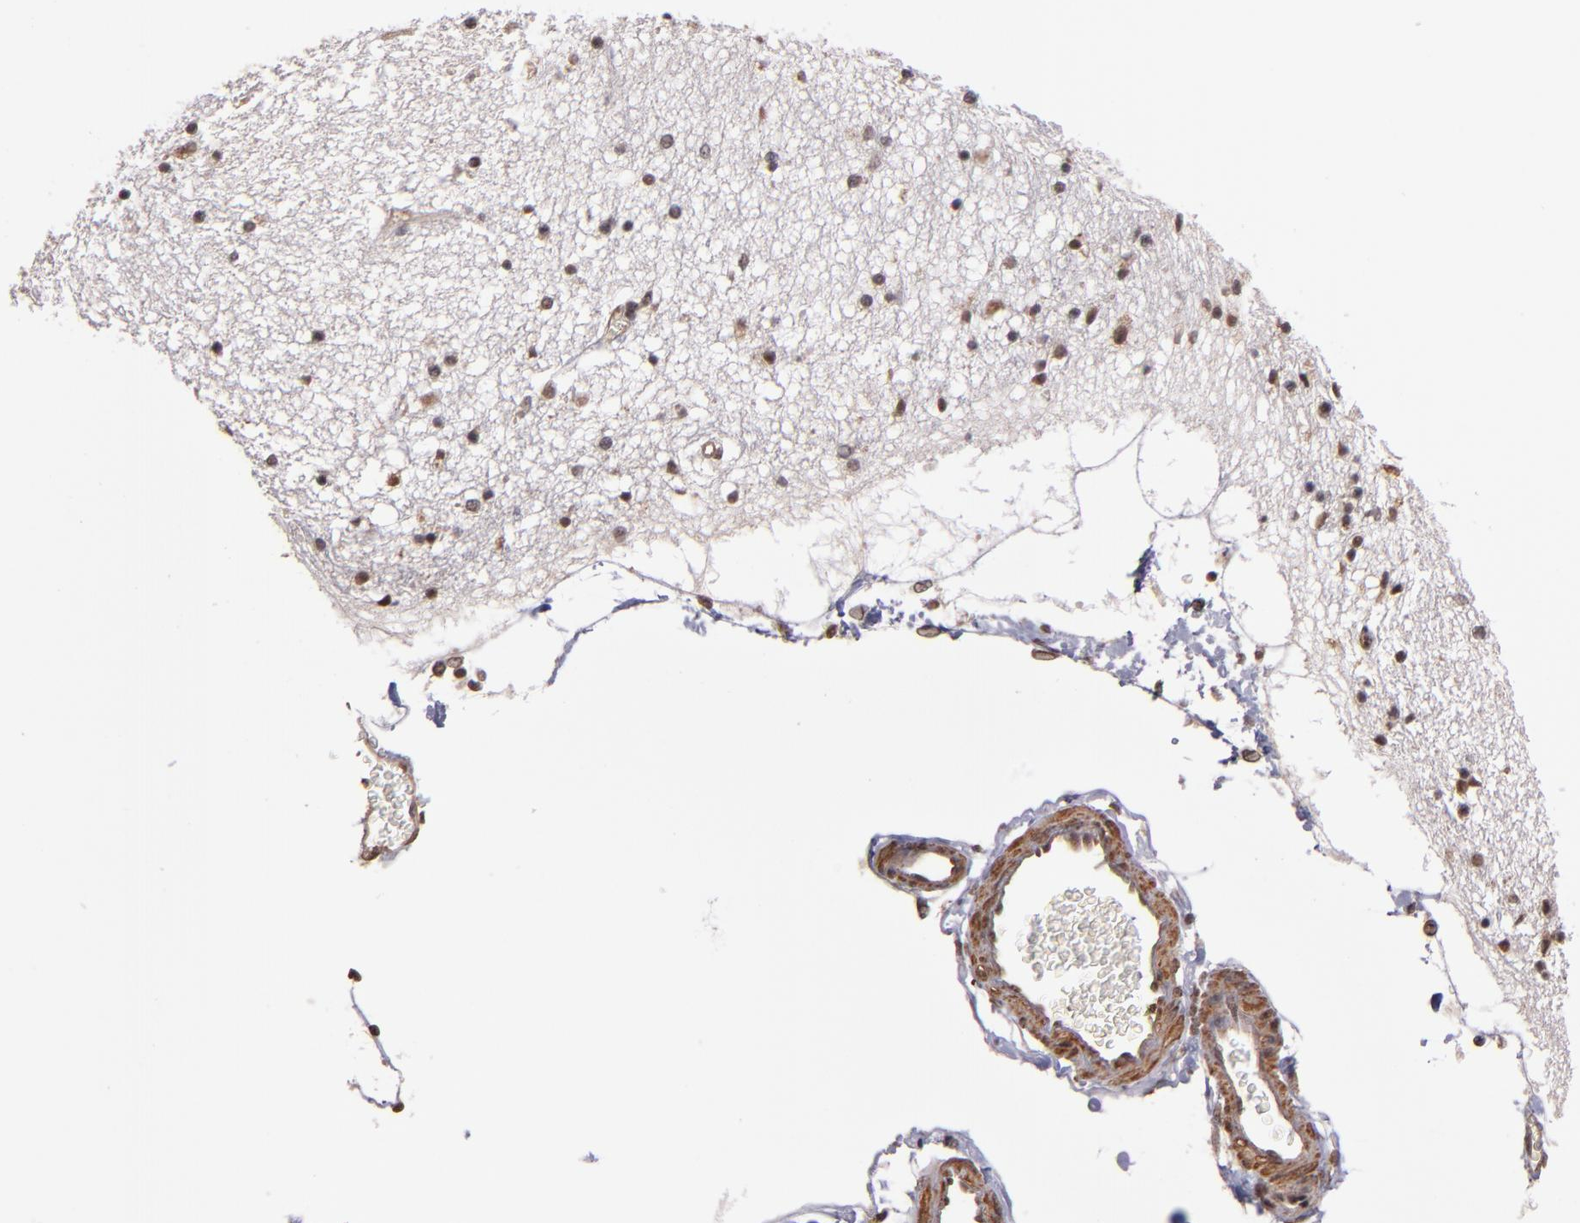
{"staining": {"intensity": "moderate", "quantity": ">75%", "location": "nuclear"}, "tissue": "hippocampus", "cell_type": "Glial cells", "image_type": "normal", "snomed": [{"axis": "morphology", "description": "Normal tissue, NOS"}, {"axis": "topography", "description": "Hippocampus"}], "caption": "Brown immunohistochemical staining in benign hippocampus shows moderate nuclear positivity in approximately >75% of glial cells.", "gene": "TERF2", "patient": {"sex": "female", "age": 54}}